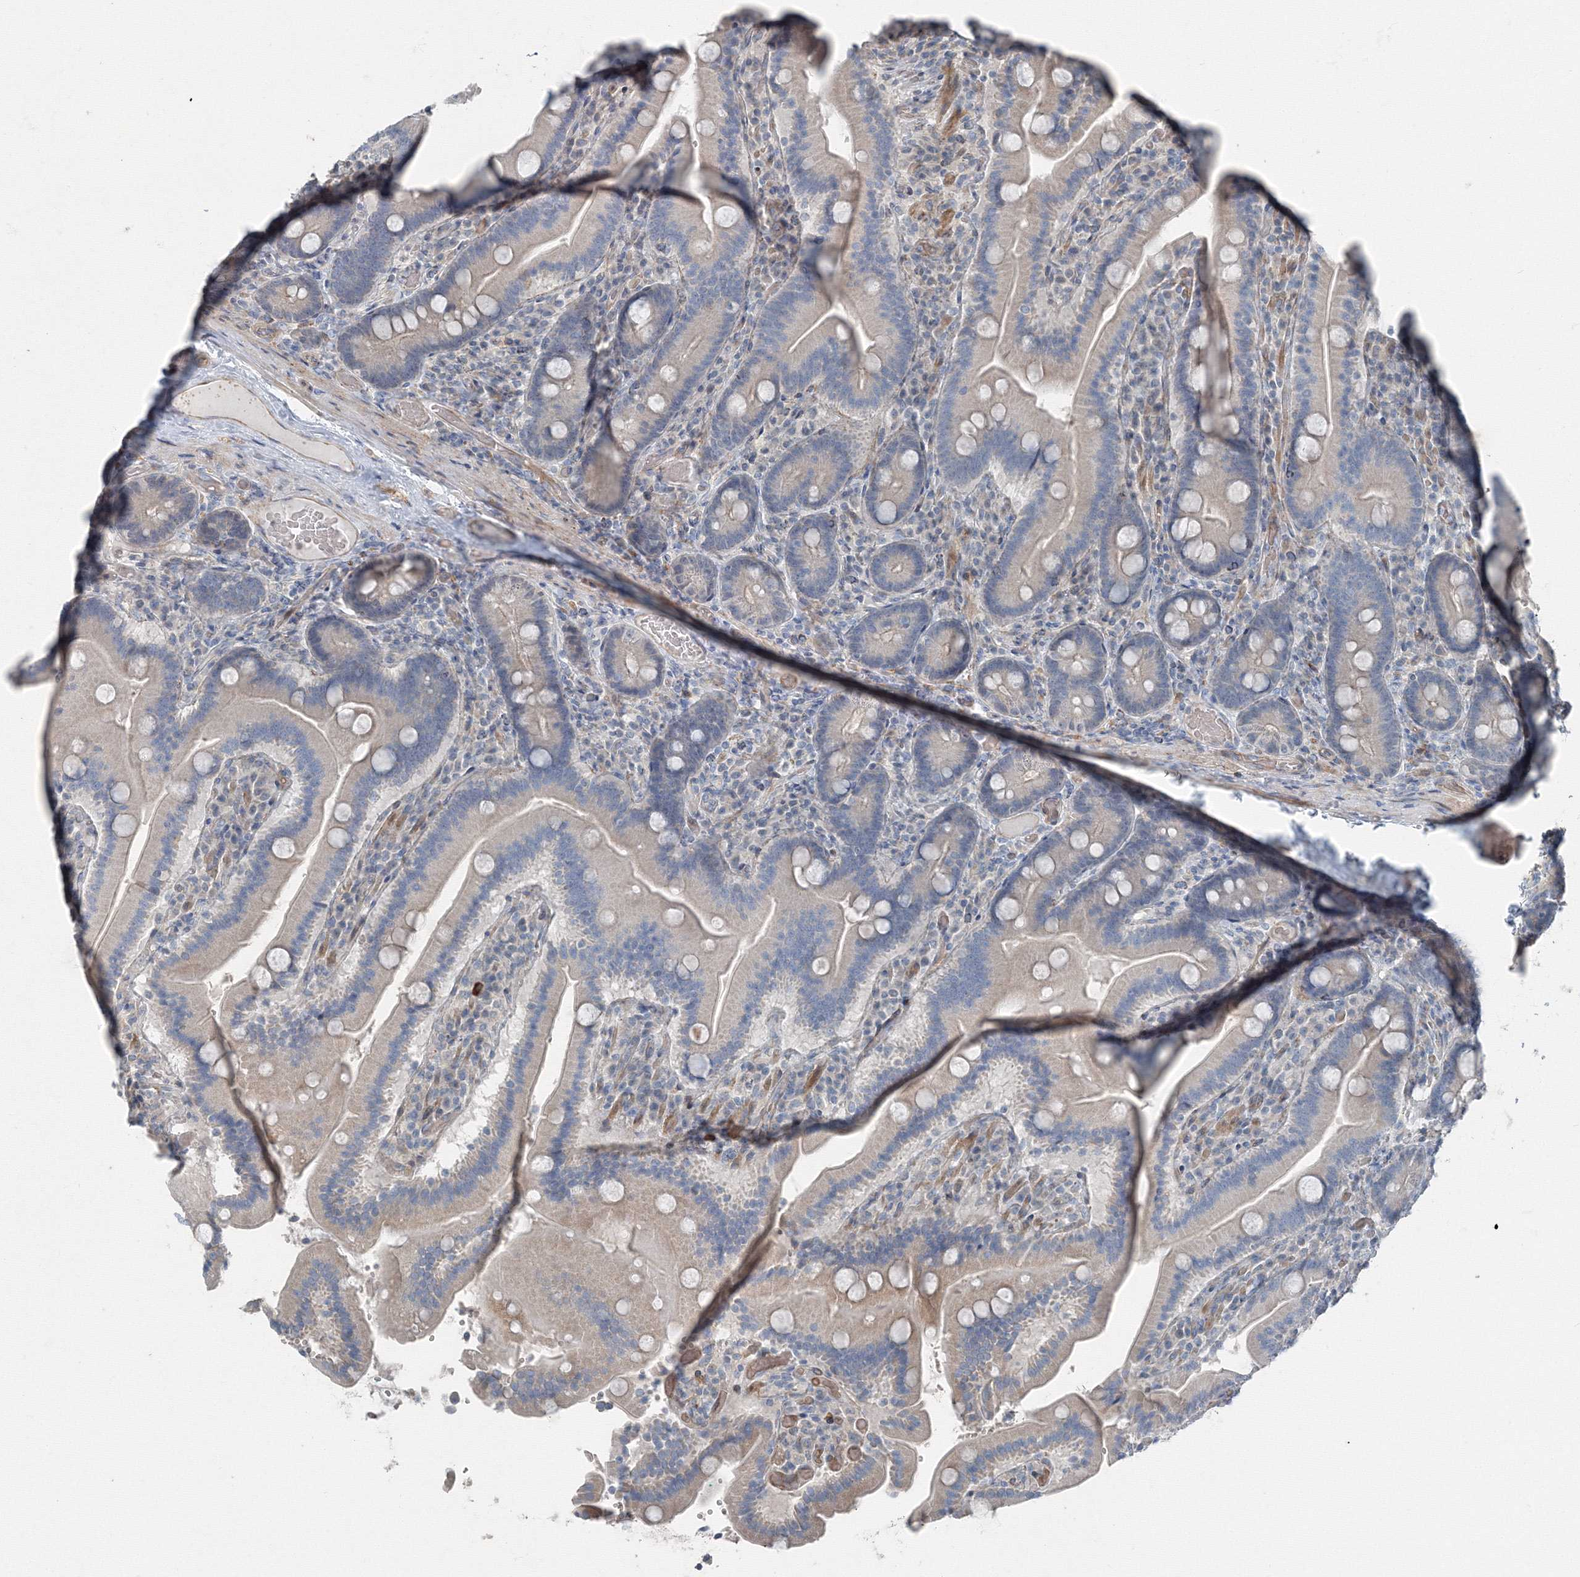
{"staining": {"intensity": "negative", "quantity": "none", "location": "none"}, "tissue": "duodenum", "cell_type": "Glandular cells", "image_type": "normal", "snomed": [{"axis": "morphology", "description": "Normal tissue, NOS"}, {"axis": "topography", "description": "Duodenum"}], "caption": "An image of human duodenum is negative for staining in glandular cells. The staining is performed using DAB brown chromogen with nuclei counter-stained in using hematoxylin.", "gene": "AASDH", "patient": {"sex": "female", "age": 62}}